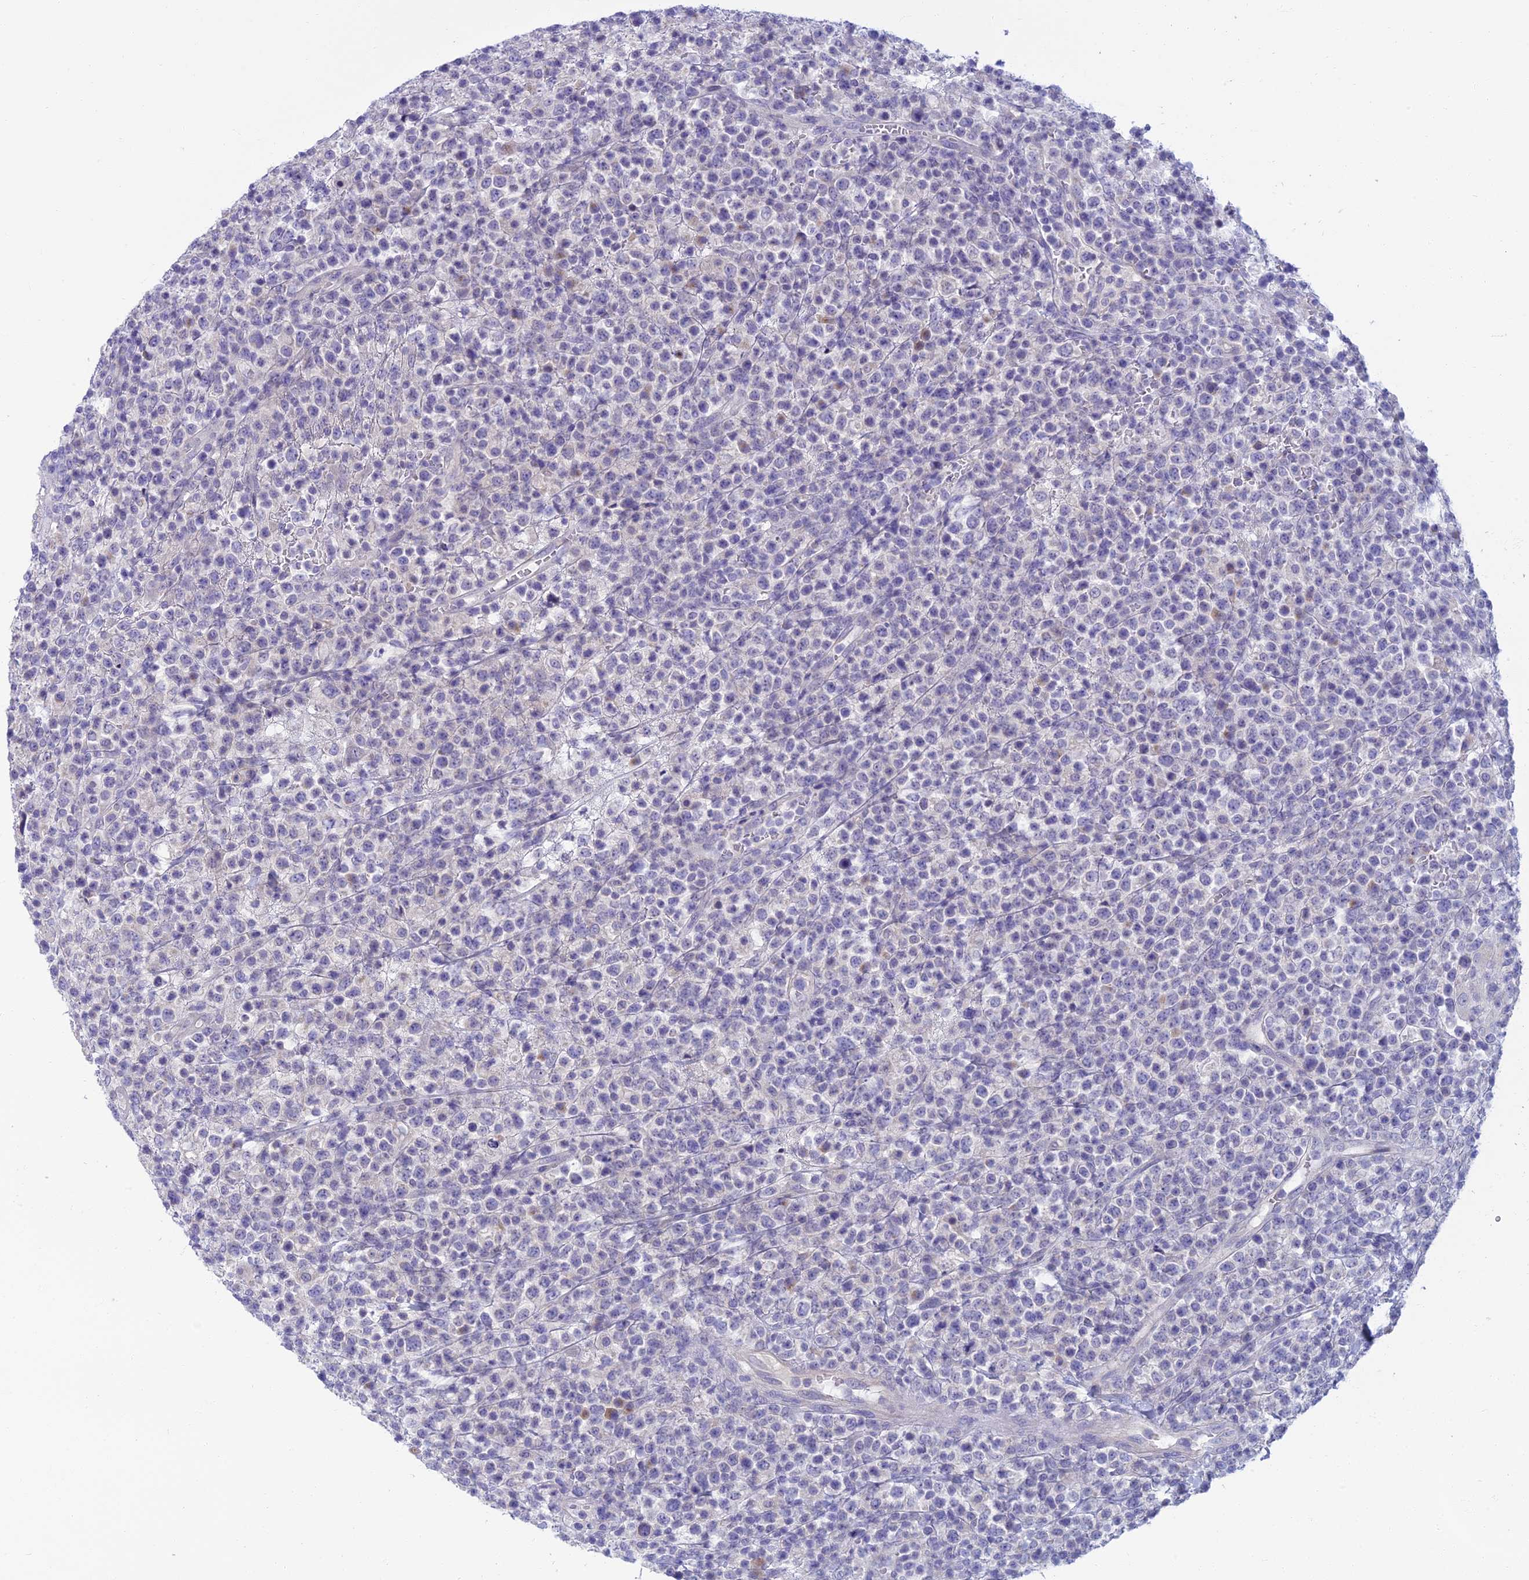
{"staining": {"intensity": "negative", "quantity": "none", "location": "none"}, "tissue": "lymphoma", "cell_type": "Tumor cells", "image_type": "cancer", "snomed": [{"axis": "morphology", "description": "Malignant lymphoma, non-Hodgkin's type, High grade"}, {"axis": "topography", "description": "Colon"}], "caption": "Immunohistochemistry image of human malignant lymphoma, non-Hodgkin's type (high-grade) stained for a protein (brown), which exhibits no positivity in tumor cells. (DAB immunohistochemistry (IHC) with hematoxylin counter stain).", "gene": "SLC25A41", "patient": {"sex": "female", "age": 53}}